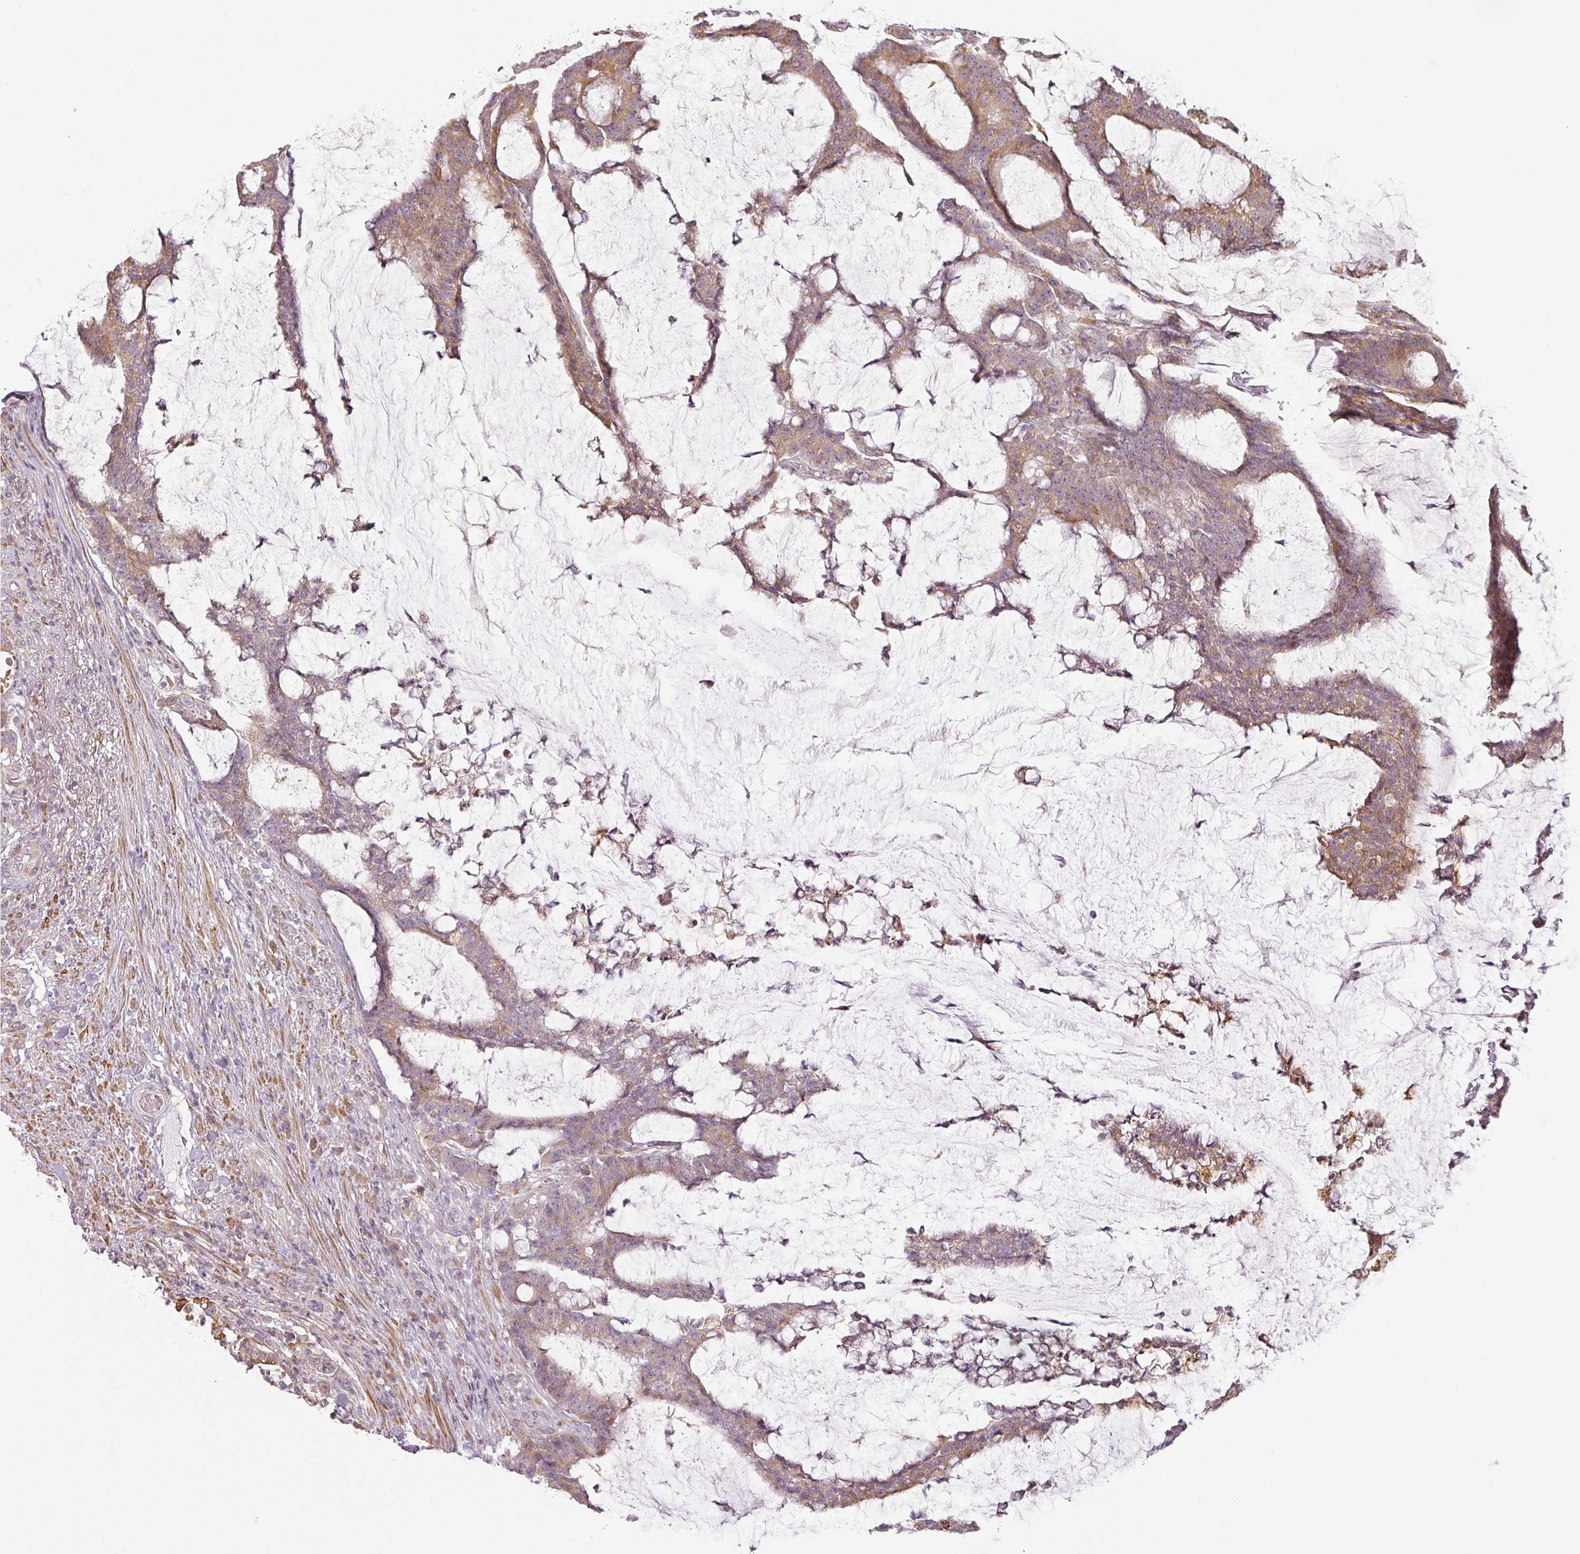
{"staining": {"intensity": "moderate", "quantity": ">75%", "location": "cytoplasmic/membranous"}, "tissue": "colorectal cancer", "cell_type": "Tumor cells", "image_type": "cancer", "snomed": [{"axis": "morphology", "description": "Adenocarcinoma, NOS"}, {"axis": "topography", "description": "Colon"}], "caption": "The histopathology image demonstrates staining of colorectal cancer (adenocarcinoma), revealing moderate cytoplasmic/membranous protein expression (brown color) within tumor cells.", "gene": "CCDC144A", "patient": {"sex": "female", "age": 84}}